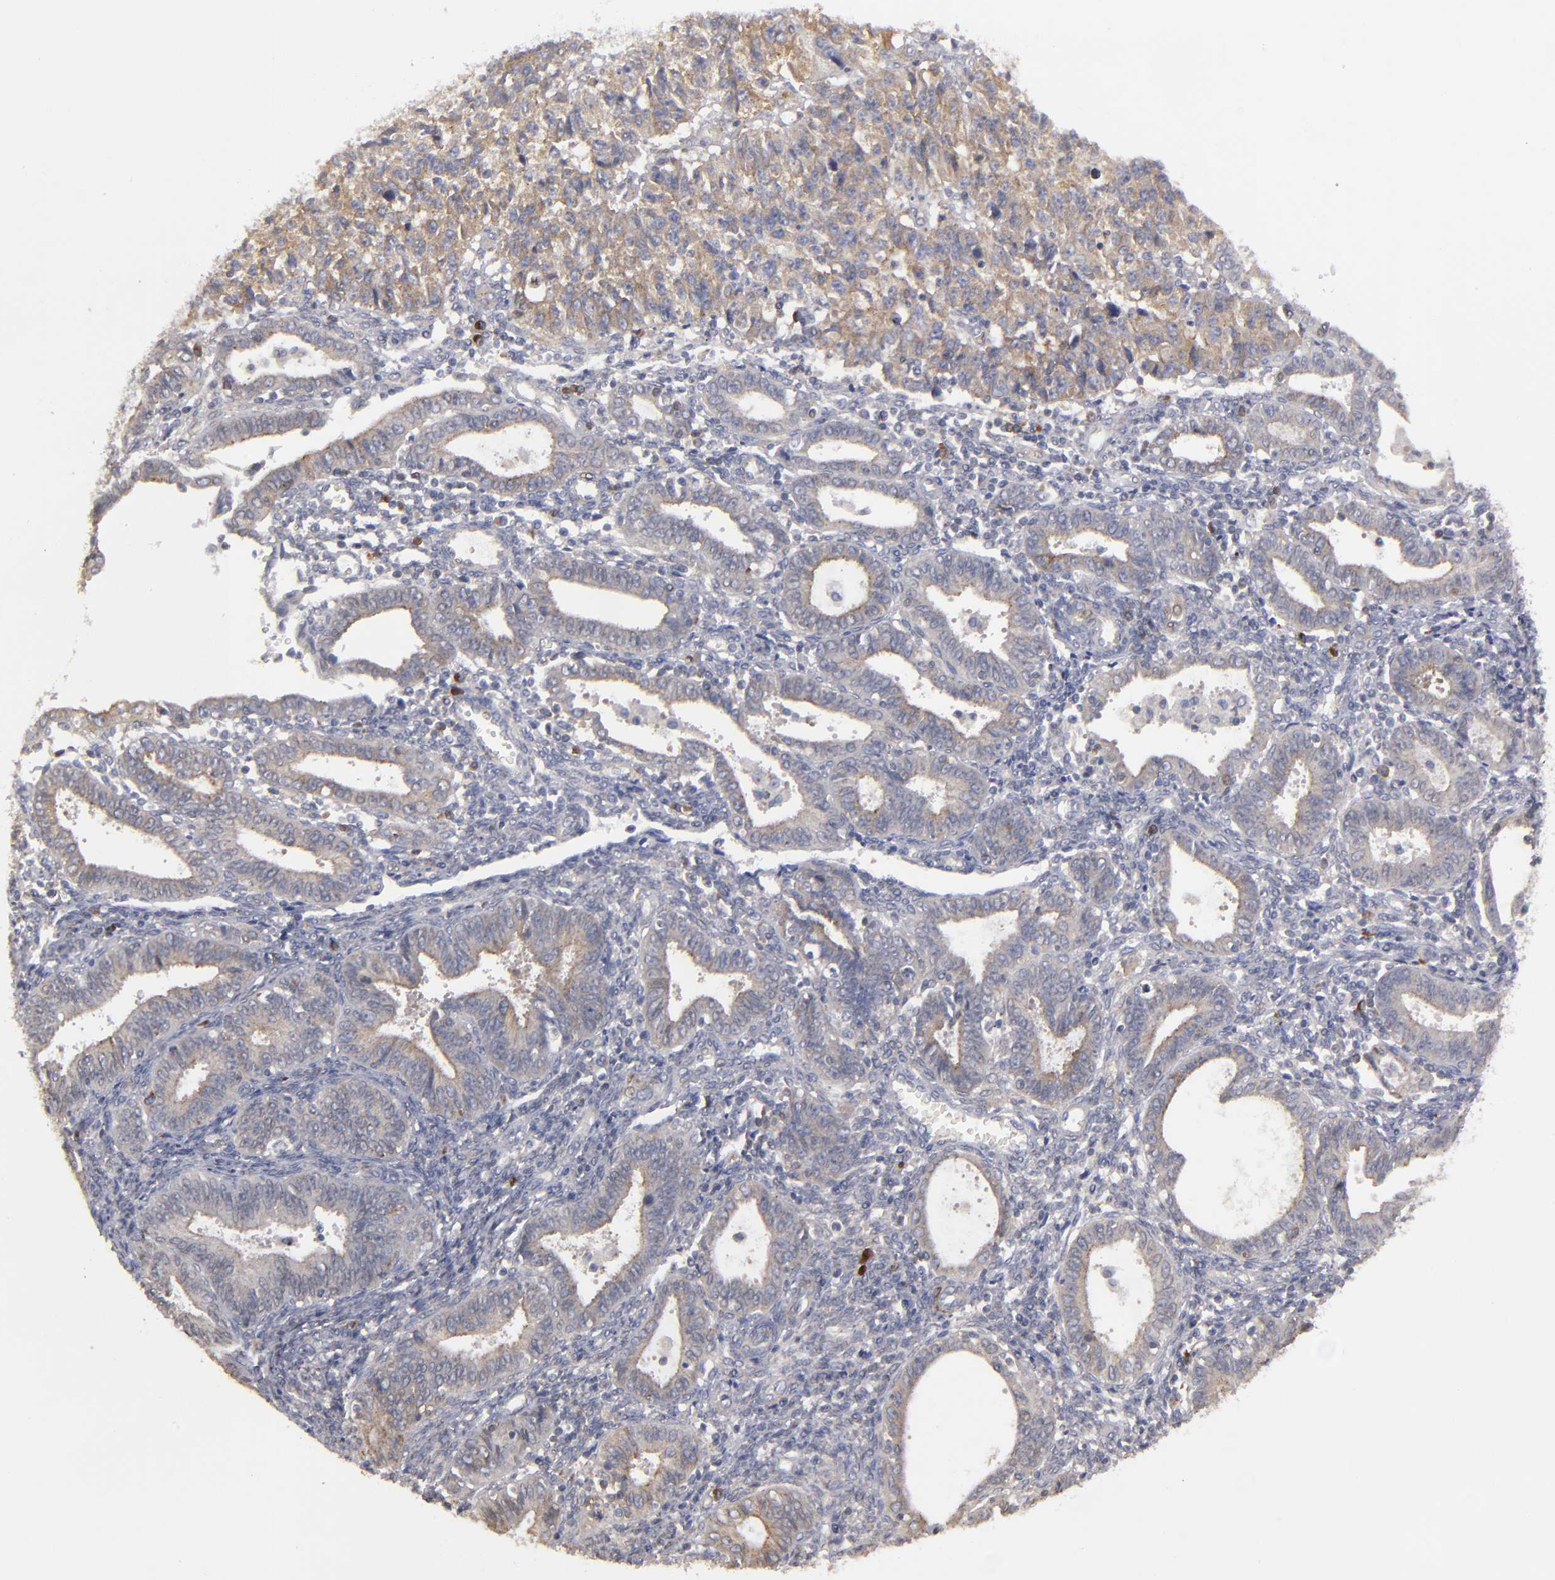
{"staining": {"intensity": "weak", "quantity": ">75%", "location": "cytoplasmic/membranous"}, "tissue": "endometrial cancer", "cell_type": "Tumor cells", "image_type": "cancer", "snomed": [{"axis": "morphology", "description": "Adenocarcinoma, NOS"}, {"axis": "topography", "description": "Endometrium"}], "caption": "Weak cytoplasmic/membranous expression for a protein is present in approximately >75% of tumor cells of endometrial adenocarcinoma using immunohistochemistry (IHC).", "gene": "CEP97", "patient": {"sex": "female", "age": 42}}